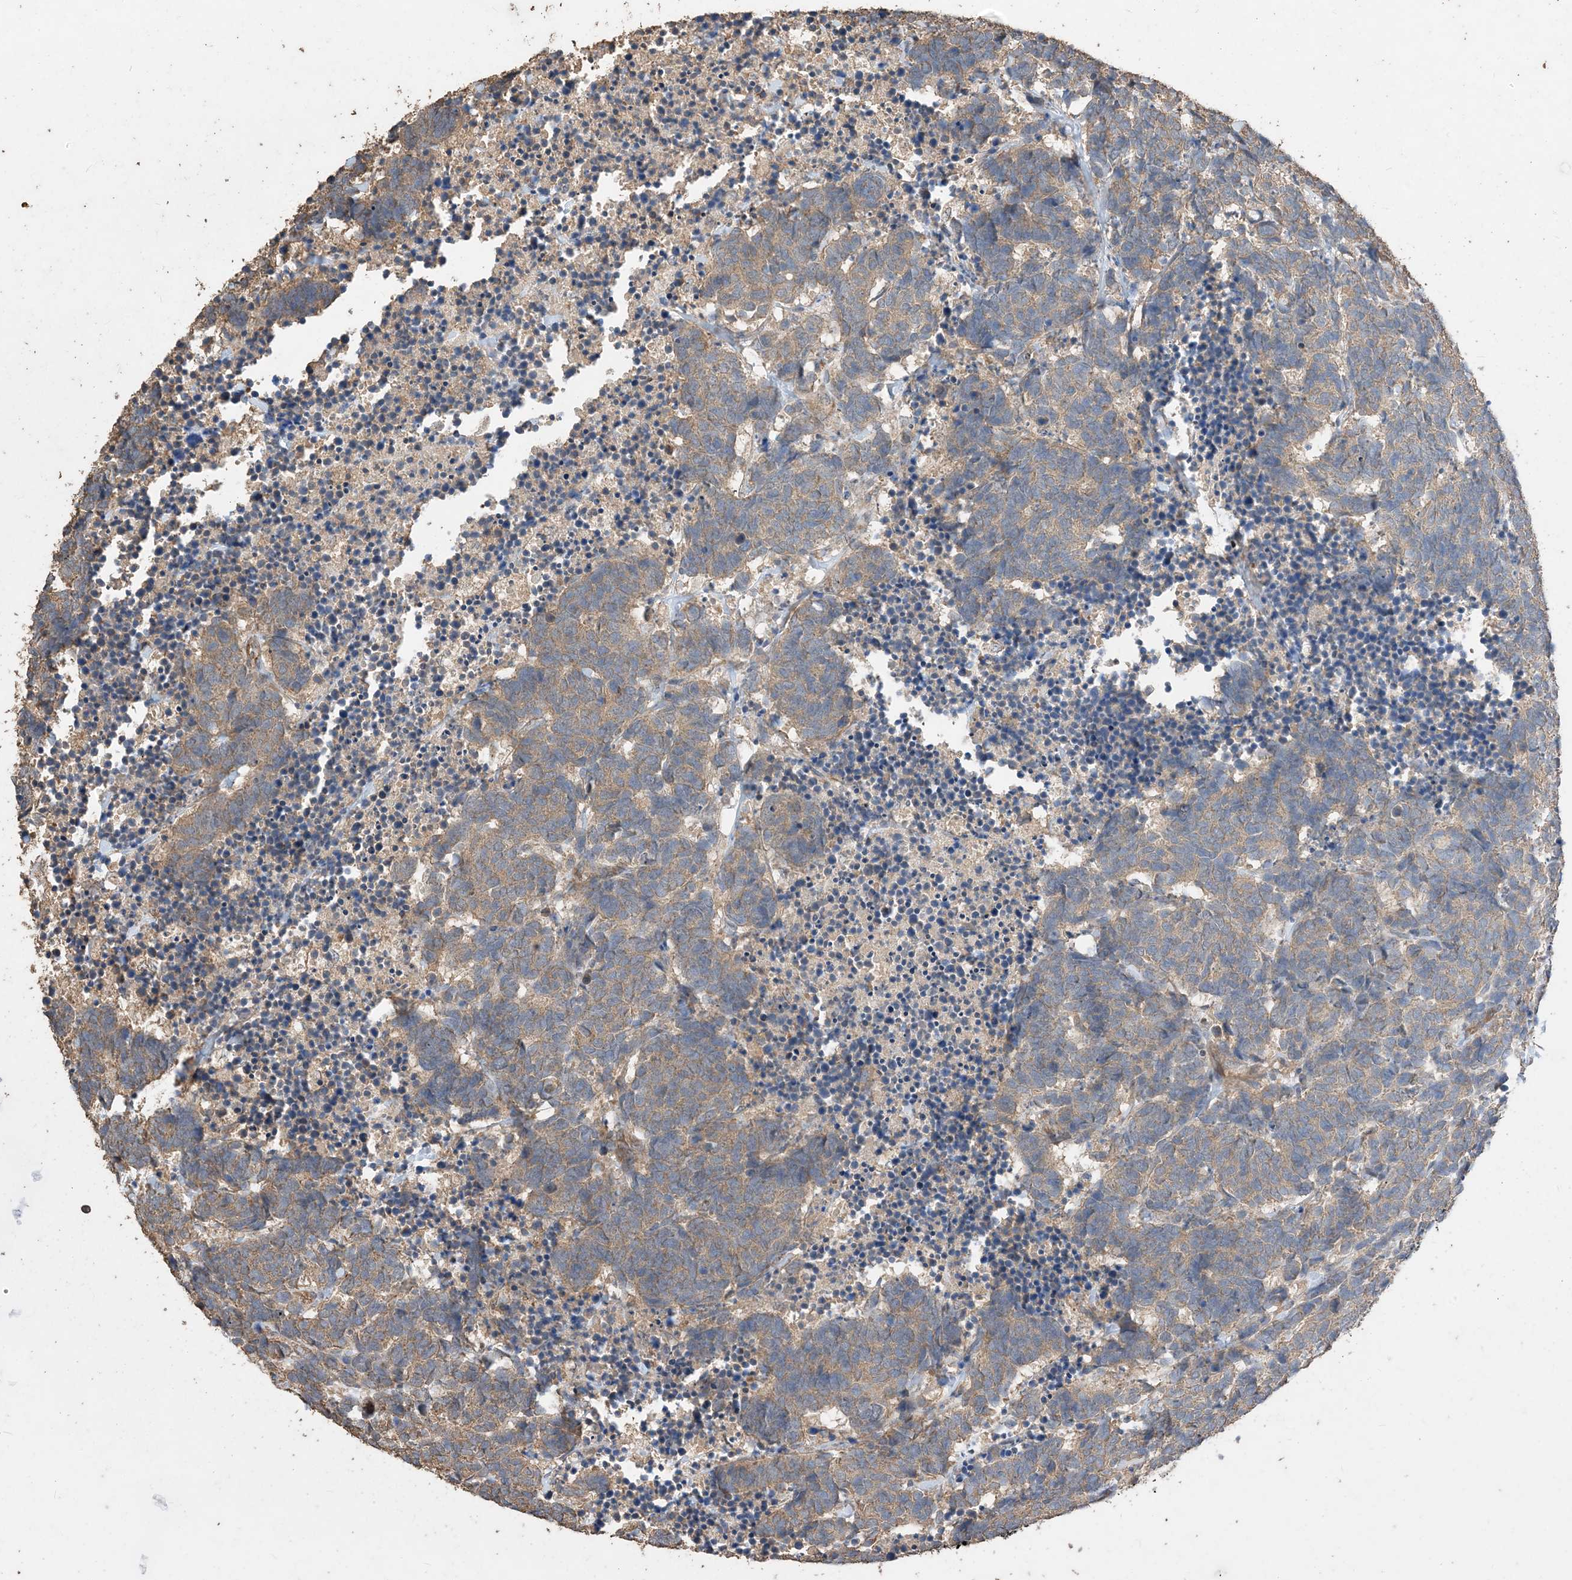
{"staining": {"intensity": "weak", "quantity": "25%-75%", "location": "cytoplasmic/membranous"}, "tissue": "carcinoid", "cell_type": "Tumor cells", "image_type": "cancer", "snomed": [{"axis": "morphology", "description": "Carcinoma, NOS"}, {"axis": "morphology", "description": "Carcinoid, malignant, NOS"}, {"axis": "topography", "description": "Urinary bladder"}], "caption": "Immunohistochemistry of human malignant carcinoid exhibits low levels of weak cytoplasmic/membranous positivity in approximately 25%-75% of tumor cells.", "gene": "ZKSCAN5", "patient": {"sex": "male", "age": 57}}